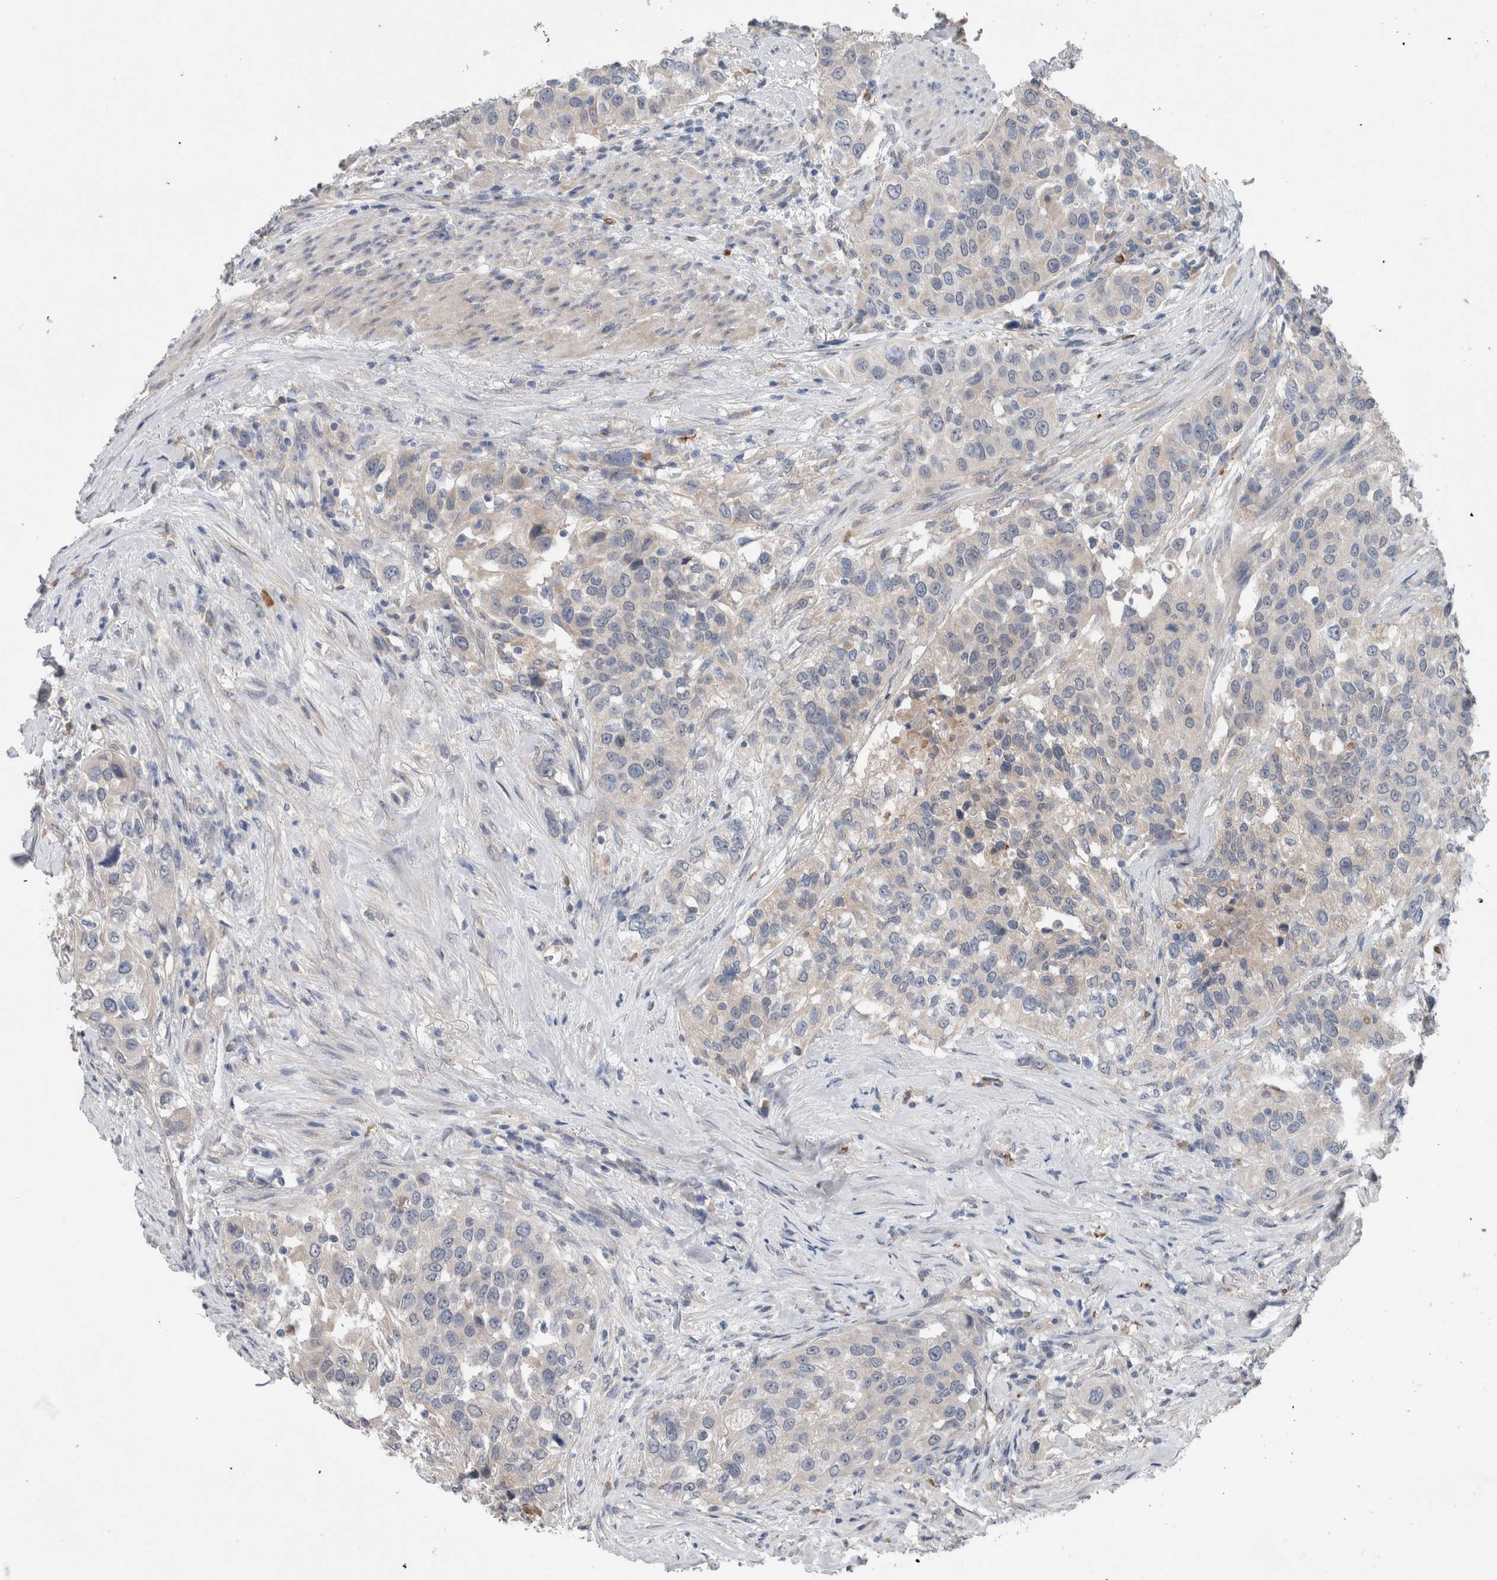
{"staining": {"intensity": "negative", "quantity": "none", "location": "none"}, "tissue": "urothelial cancer", "cell_type": "Tumor cells", "image_type": "cancer", "snomed": [{"axis": "morphology", "description": "Urothelial carcinoma, High grade"}, {"axis": "topography", "description": "Urinary bladder"}], "caption": "Immunohistochemistry (IHC) photomicrograph of human urothelial cancer stained for a protein (brown), which shows no positivity in tumor cells.", "gene": "CRNN", "patient": {"sex": "female", "age": 80}}